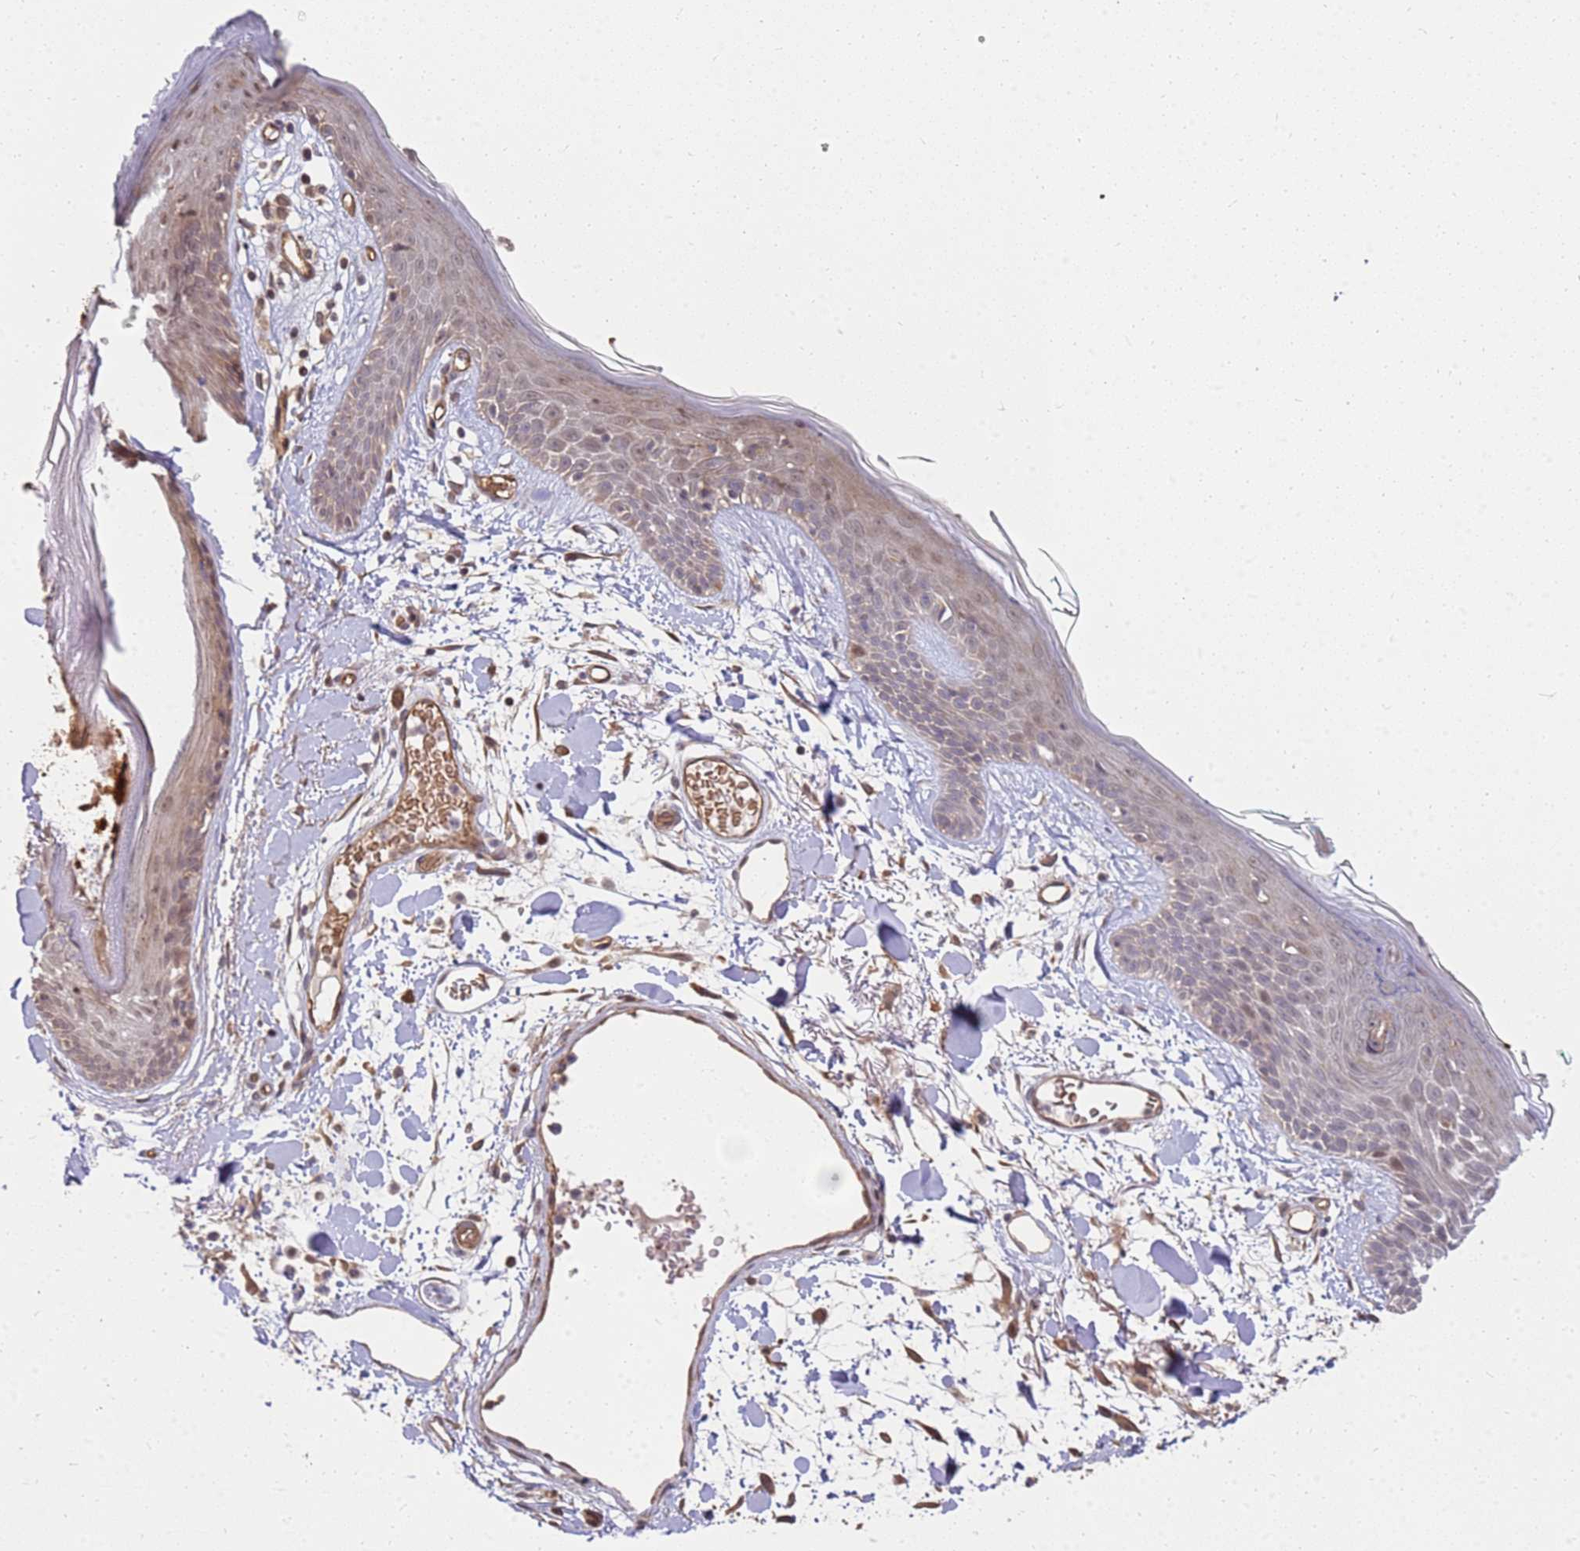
{"staining": {"intensity": "moderate", "quantity": ">75%", "location": "nuclear"}, "tissue": "skin", "cell_type": "Fibroblasts", "image_type": "normal", "snomed": [{"axis": "morphology", "description": "Normal tissue, NOS"}, {"axis": "topography", "description": "Skin"}], "caption": "A brown stain highlights moderate nuclear staining of a protein in fibroblasts of normal skin. The staining is performed using DAB (3,3'-diaminobenzidine) brown chromogen to label protein expression. The nuclei are counter-stained blue using hematoxylin.", "gene": "ST18", "patient": {"sex": "male", "age": 79}}